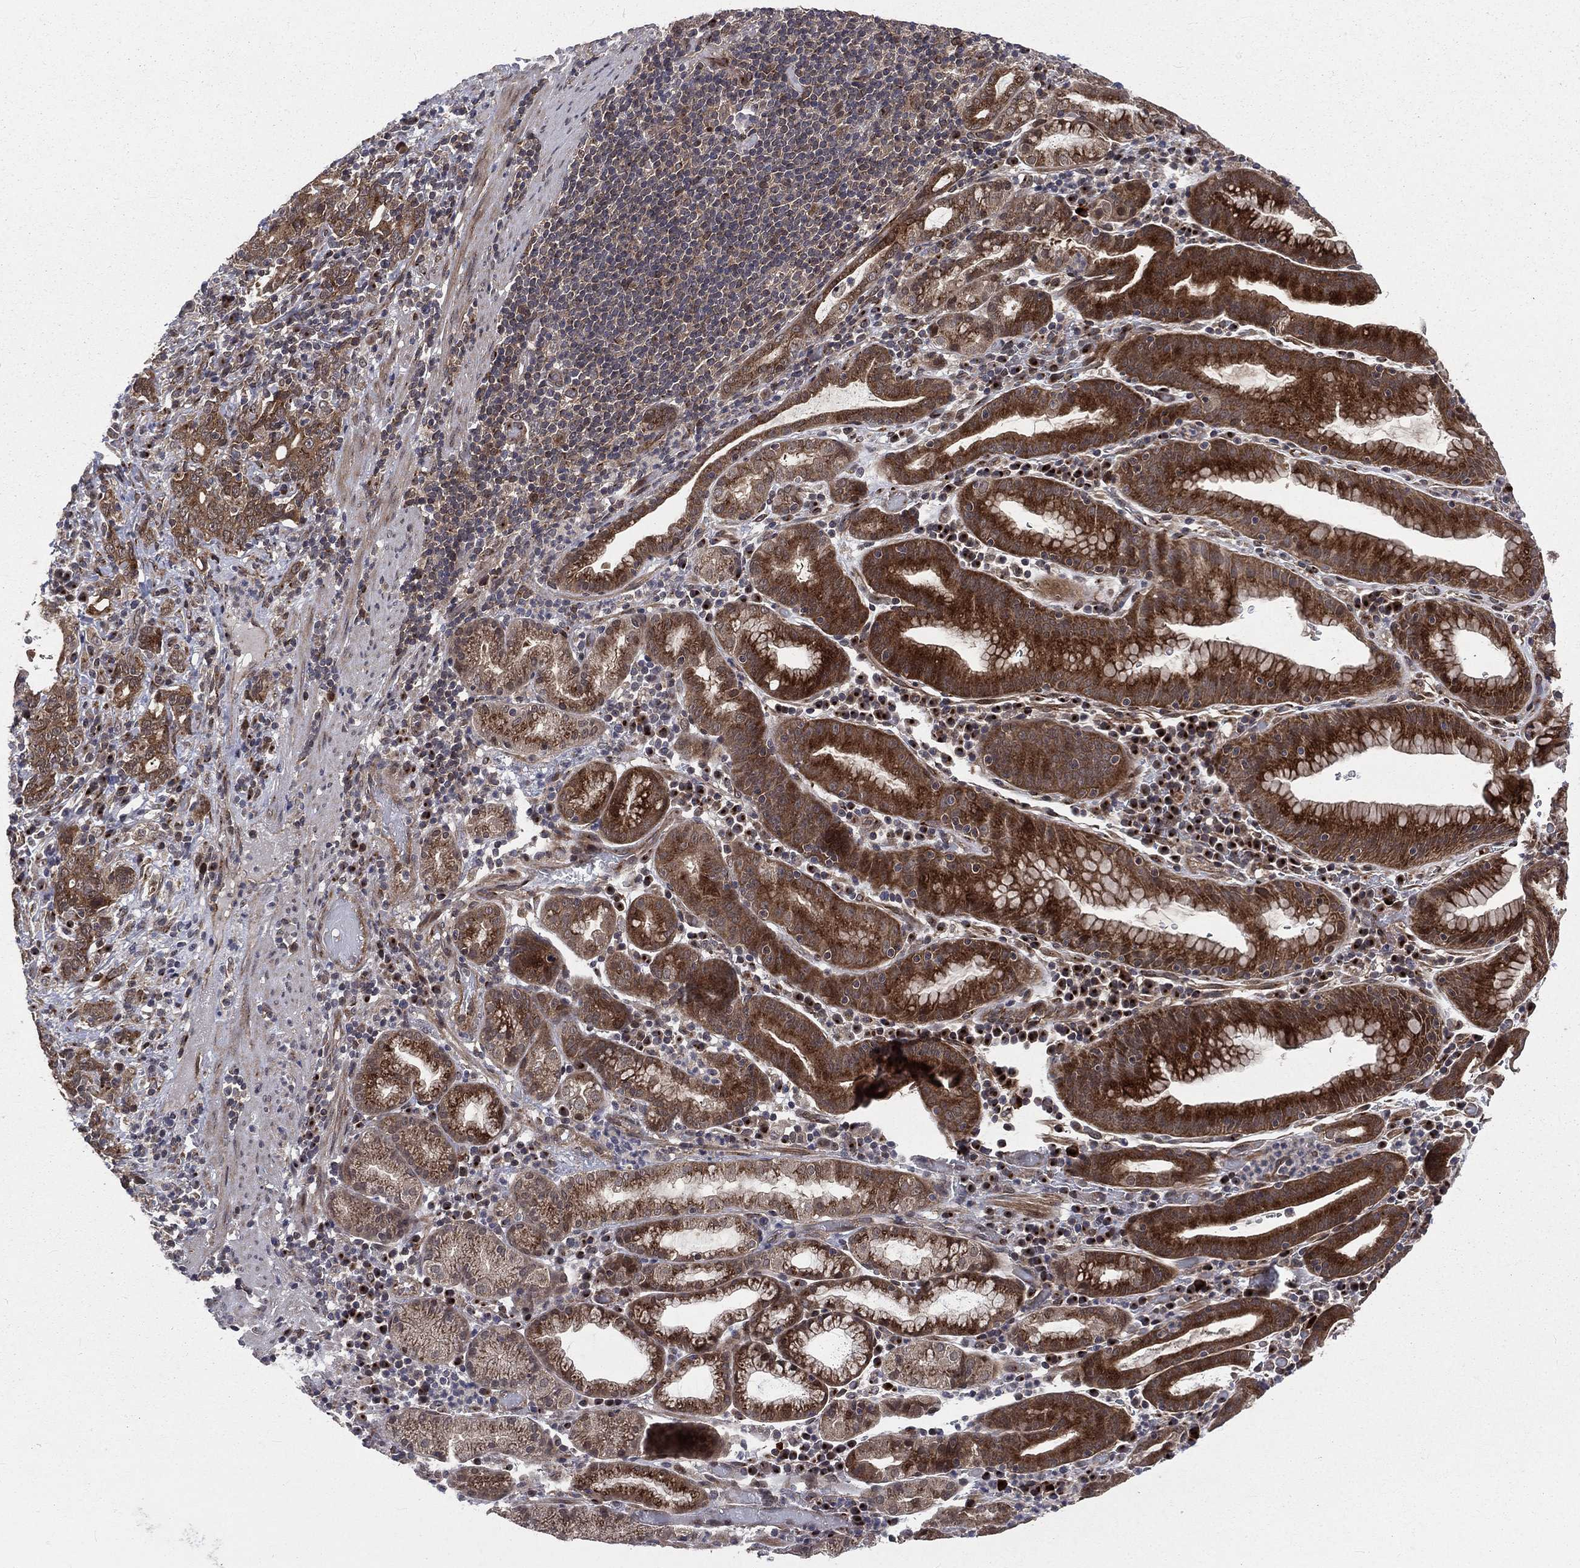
{"staining": {"intensity": "moderate", "quantity": ">75%", "location": "cytoplasmic/membranous"}, "tissue": "stomach cancer", "cell_type": "Tumor cells", "image_type": "cancer", "snomed": [{"axis": "morphology", "description": "Adenocarcinoma, NOS"}, {"axis": "topography", "description": "Stomach"}], "caption": "Immunohistochemistry (DAB) staining of human stomach cancer (adenocarcinoma) exhibits moderate cytoplasmic/membranous protein positivity in about >75% of tumor cells.", "gene": "ARL3", "patient": {"sex": "male", "age": 79}}